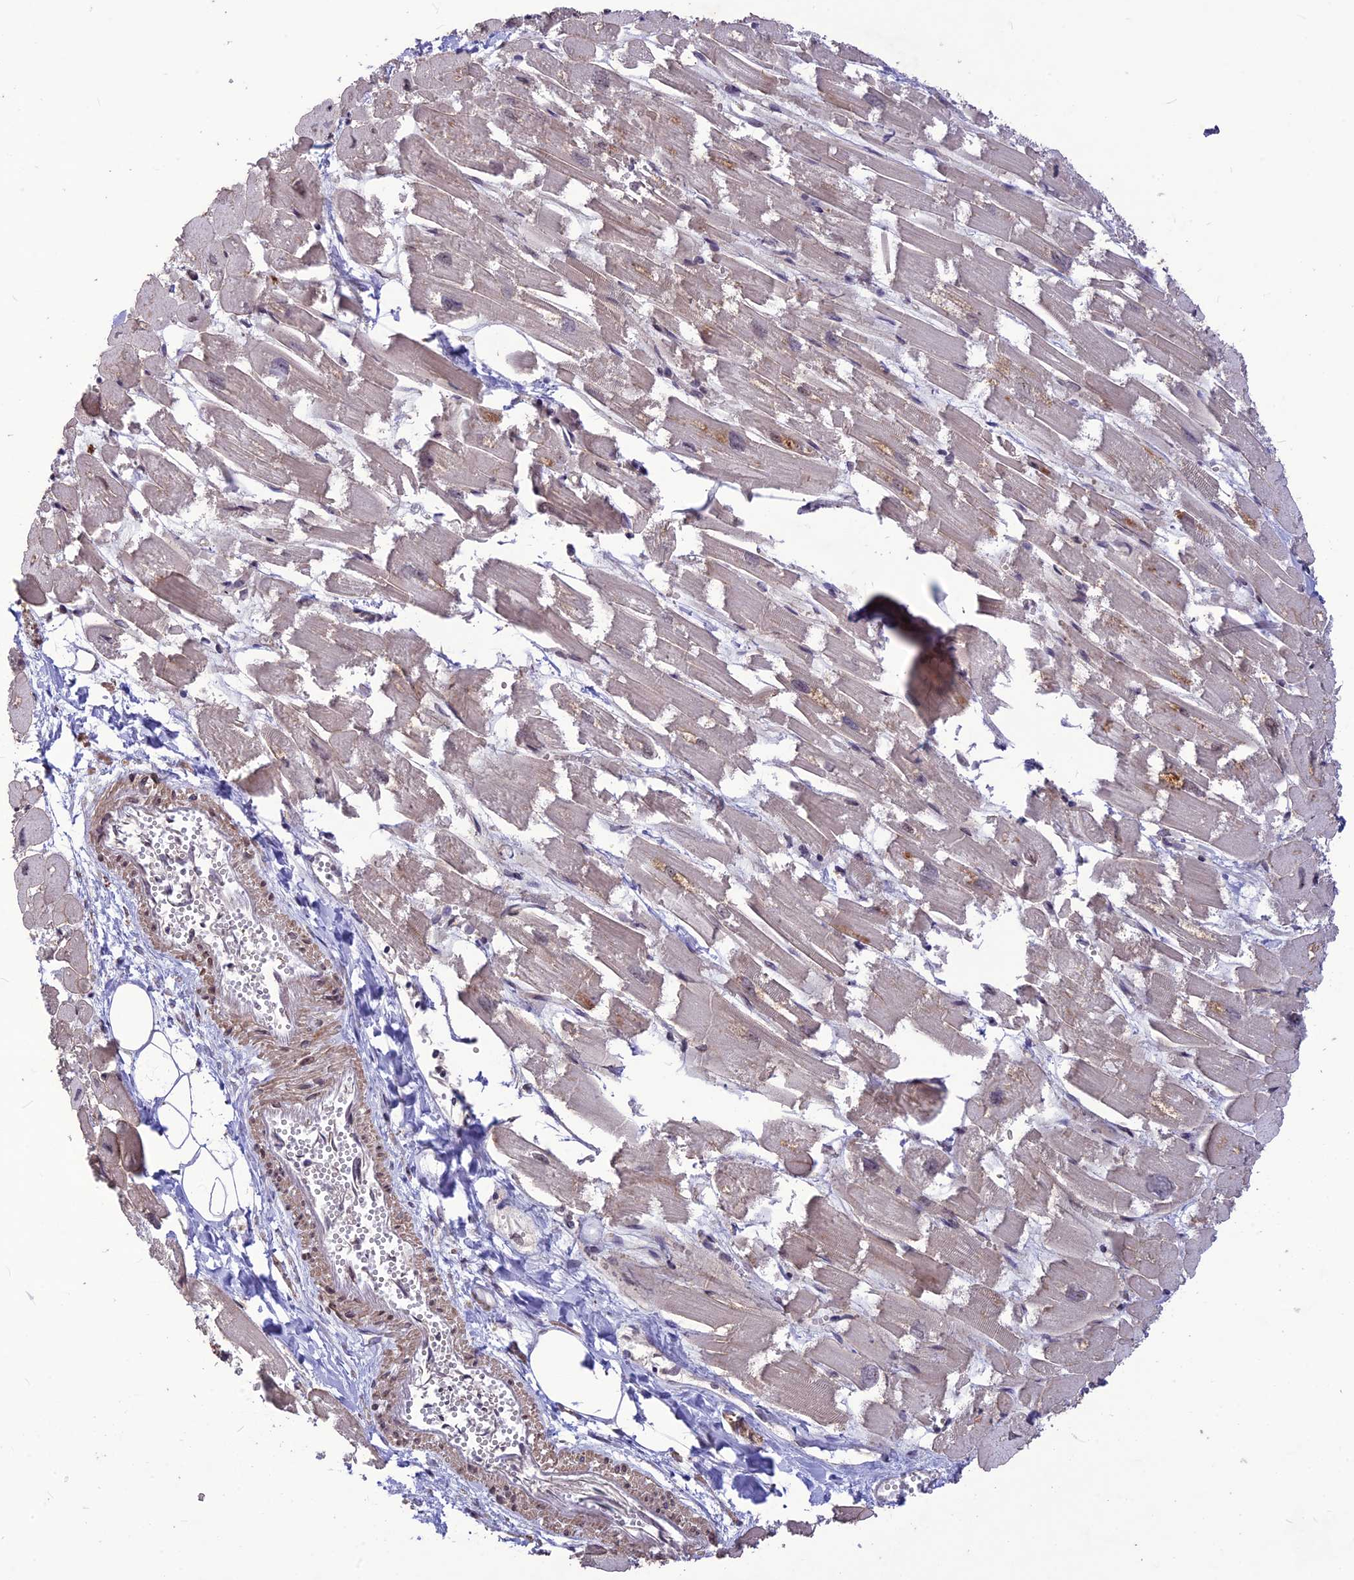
{"staining": {"intensity": "moderate", "quantity": "<25%", "location": "cytoplasmic/membranous"}, "tissue": "heart muscle", "cell_type": "Cardiomyocytes", "image_type": "normal", "snomed": [{"axis": "morphology", "description": "Normal tissue, NOS"}, {"axis": "topography", "description": "Heart"}], "caption": "Protein analysis of normal heart muscle exhibits moderate cytoplasmic/membranous staining in about <25% of cardiomyocytes.", "gene": "DIS3", "patient": {"sex": "male", "age": 54}}